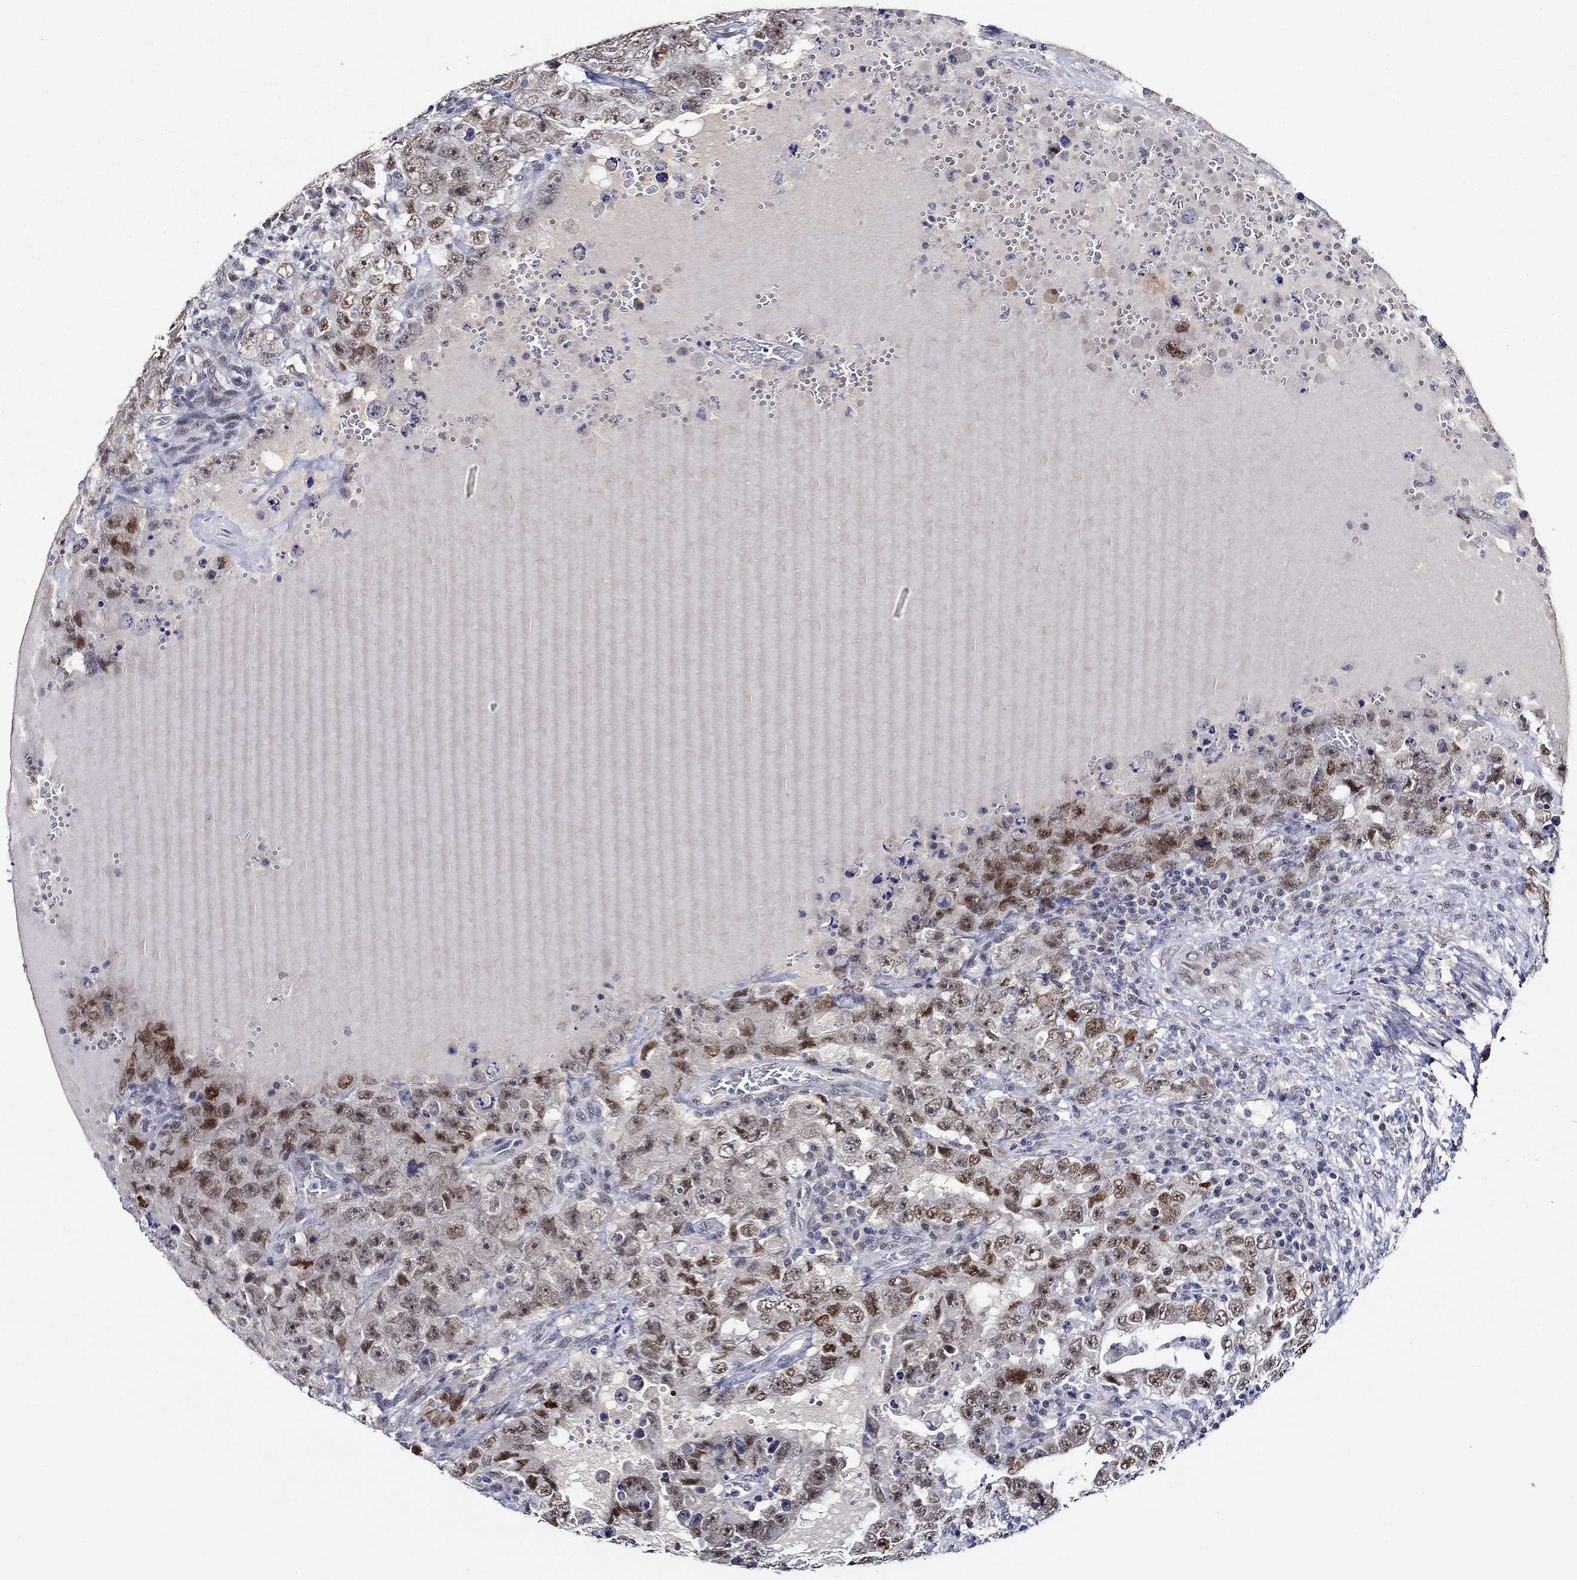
{"staining": {"intensity": "strong", "quantity": "<25%", "location": "nuclear"}, "tissue": "testis cancer", "cell_type": "Tumor cells", "image_type": "cancer", "snomed": [{"axis": "morphology", "description": "Carcinoma, Embryonal, NOS"}, {"axis": "topography", "description": "Testis"}], "caption": "This micrograph exhibits immunohistochemistry (IHC) staining of testis cancer (embryonal carcinoma), with medium strong nuclear expression in approximately <25% of tumor cells.", "gene": "GATA2", "patient": {"sex": "male", "age": 26}}